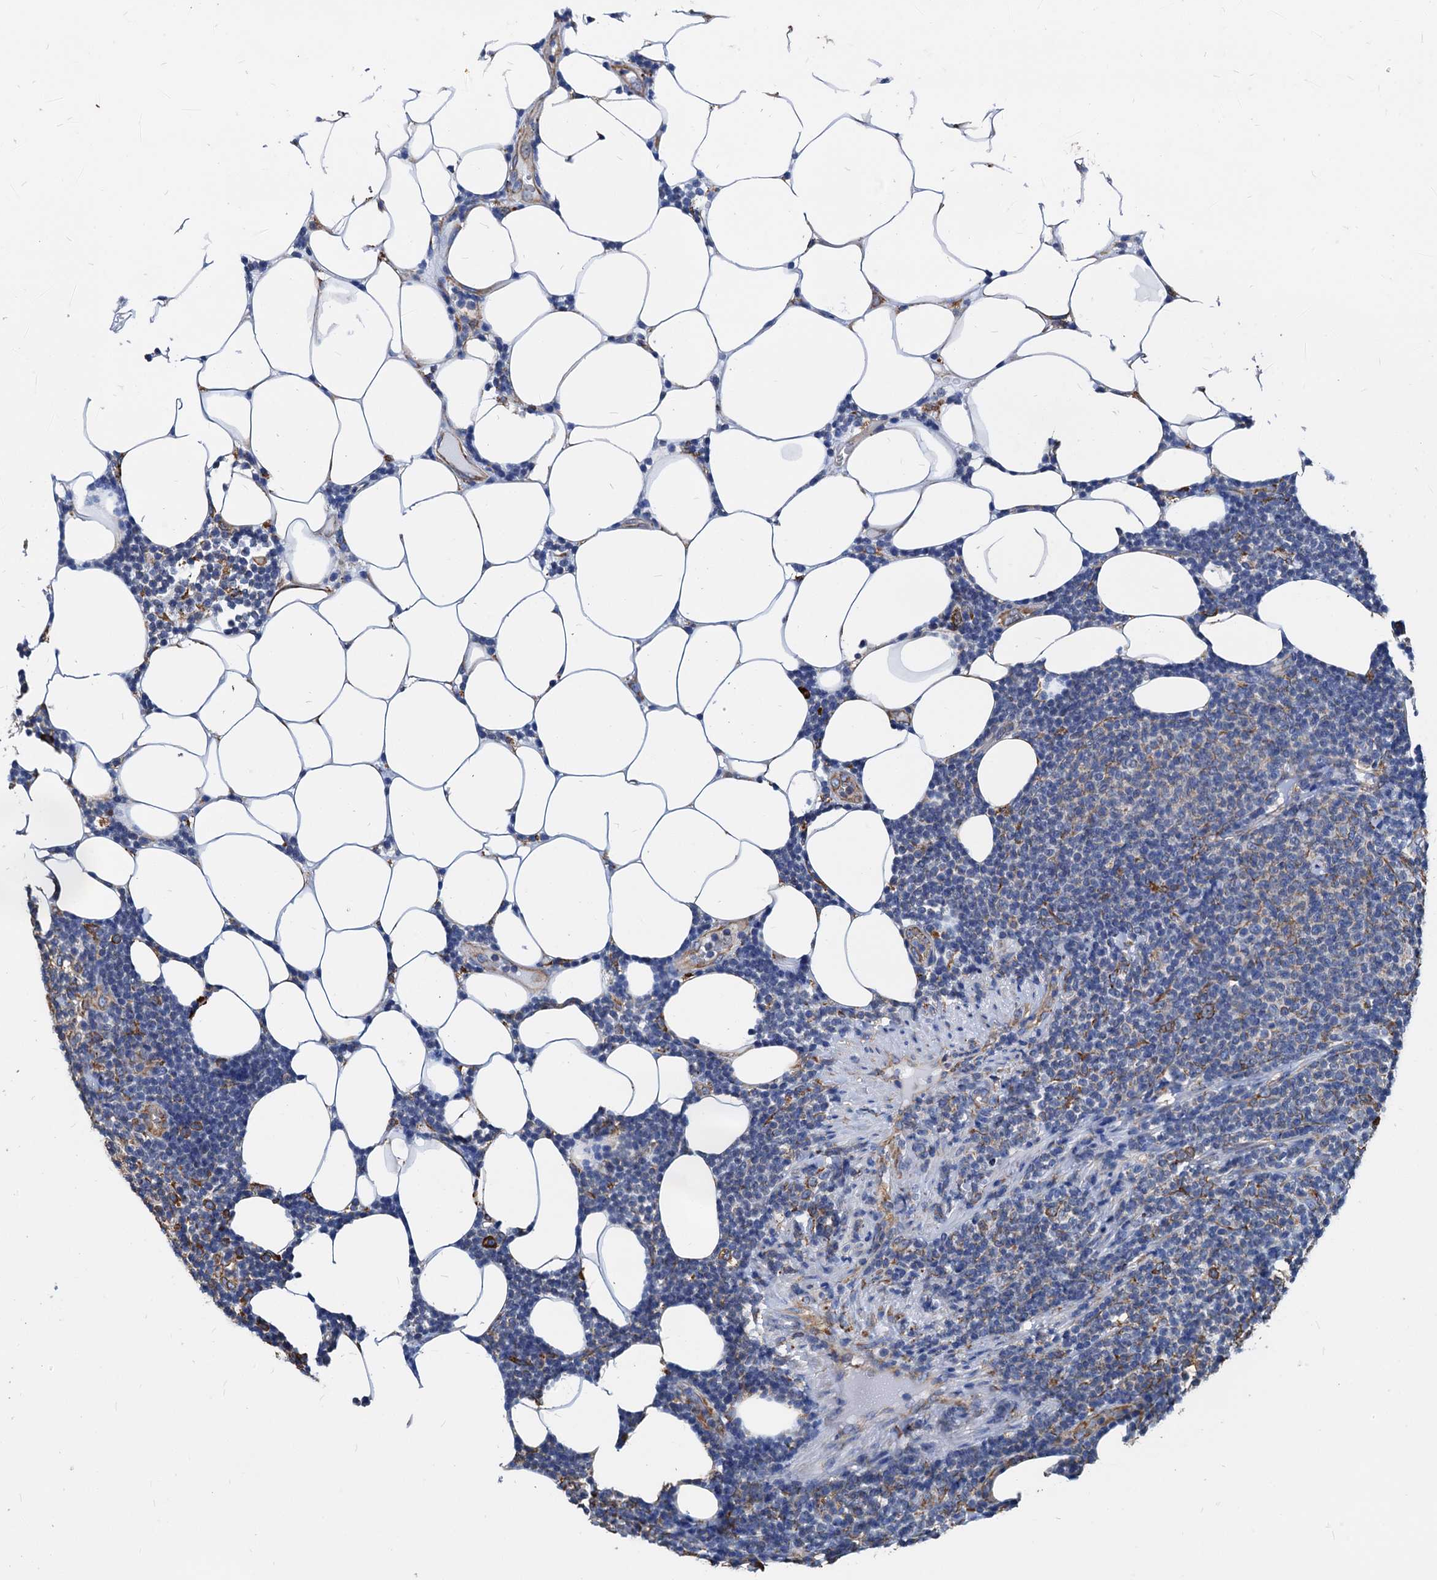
{"staining": {"intensity": "negative", "quantity": "none", "location": "none"}, "tissue": "lymphoma", "cell_type": "Tumor cells", "image_type": "cancer", "snomed": [{"axis": "morphology", "description": "Malignant lymphoma, non-Hodgkin's type, Low grade"}, {"axis": "topography", "description": "Lymph node"}], "caption": "Protein analysis of malignant lymphoma, non-Hodgkin's type (low-grade) demonstrates no significant staining in tumor cells. (DAB (3,3'-diaminobenzidine) immunohistochemistry (IHC) visualized using brightfield microscopy, high magnification).", "gene": "HSPA5", "patient": {"sex": "male", "age": 66}}